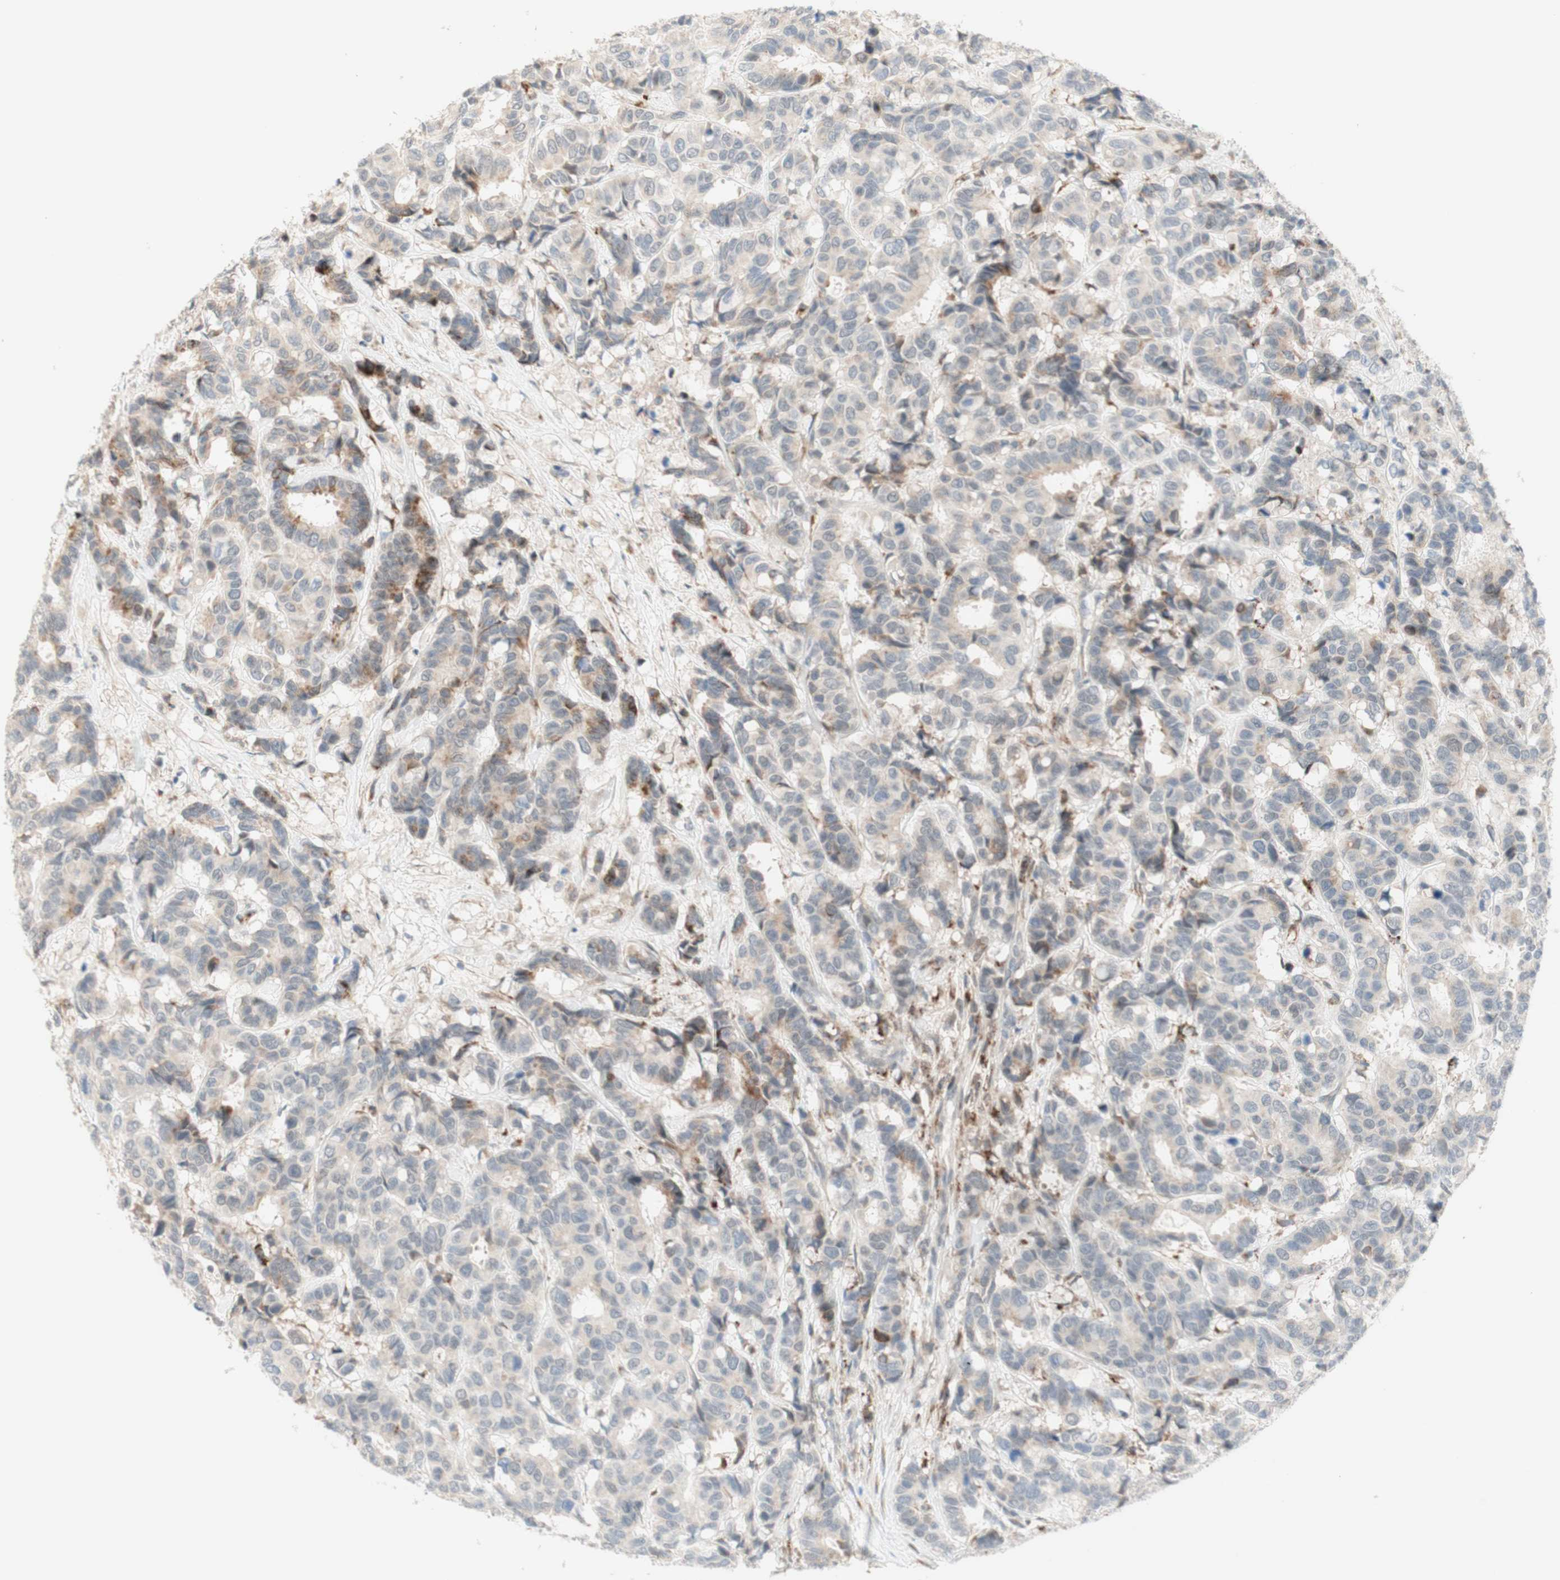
{"staining": {"intensity": "strong", "quantity": "<25%", "location": "cytoplasmic/membranous"}, "tissue": "breast cancer", "cell_type": "Tumor cells", "image_type": "cancer", "snomed": [{"axis": "morphology", "description": "Duct carcinoma"}, {"axis": "topography", "description": "Breast"}], "caption": "Immunohistochemistry of human intraductal carcinoma (breast) displays medium levels of strong cytoplasmic/membranous expression in approximately <25% of tumor cells.", "gene": "GAPT", "patient": {"sex": "female", "age": 87}}